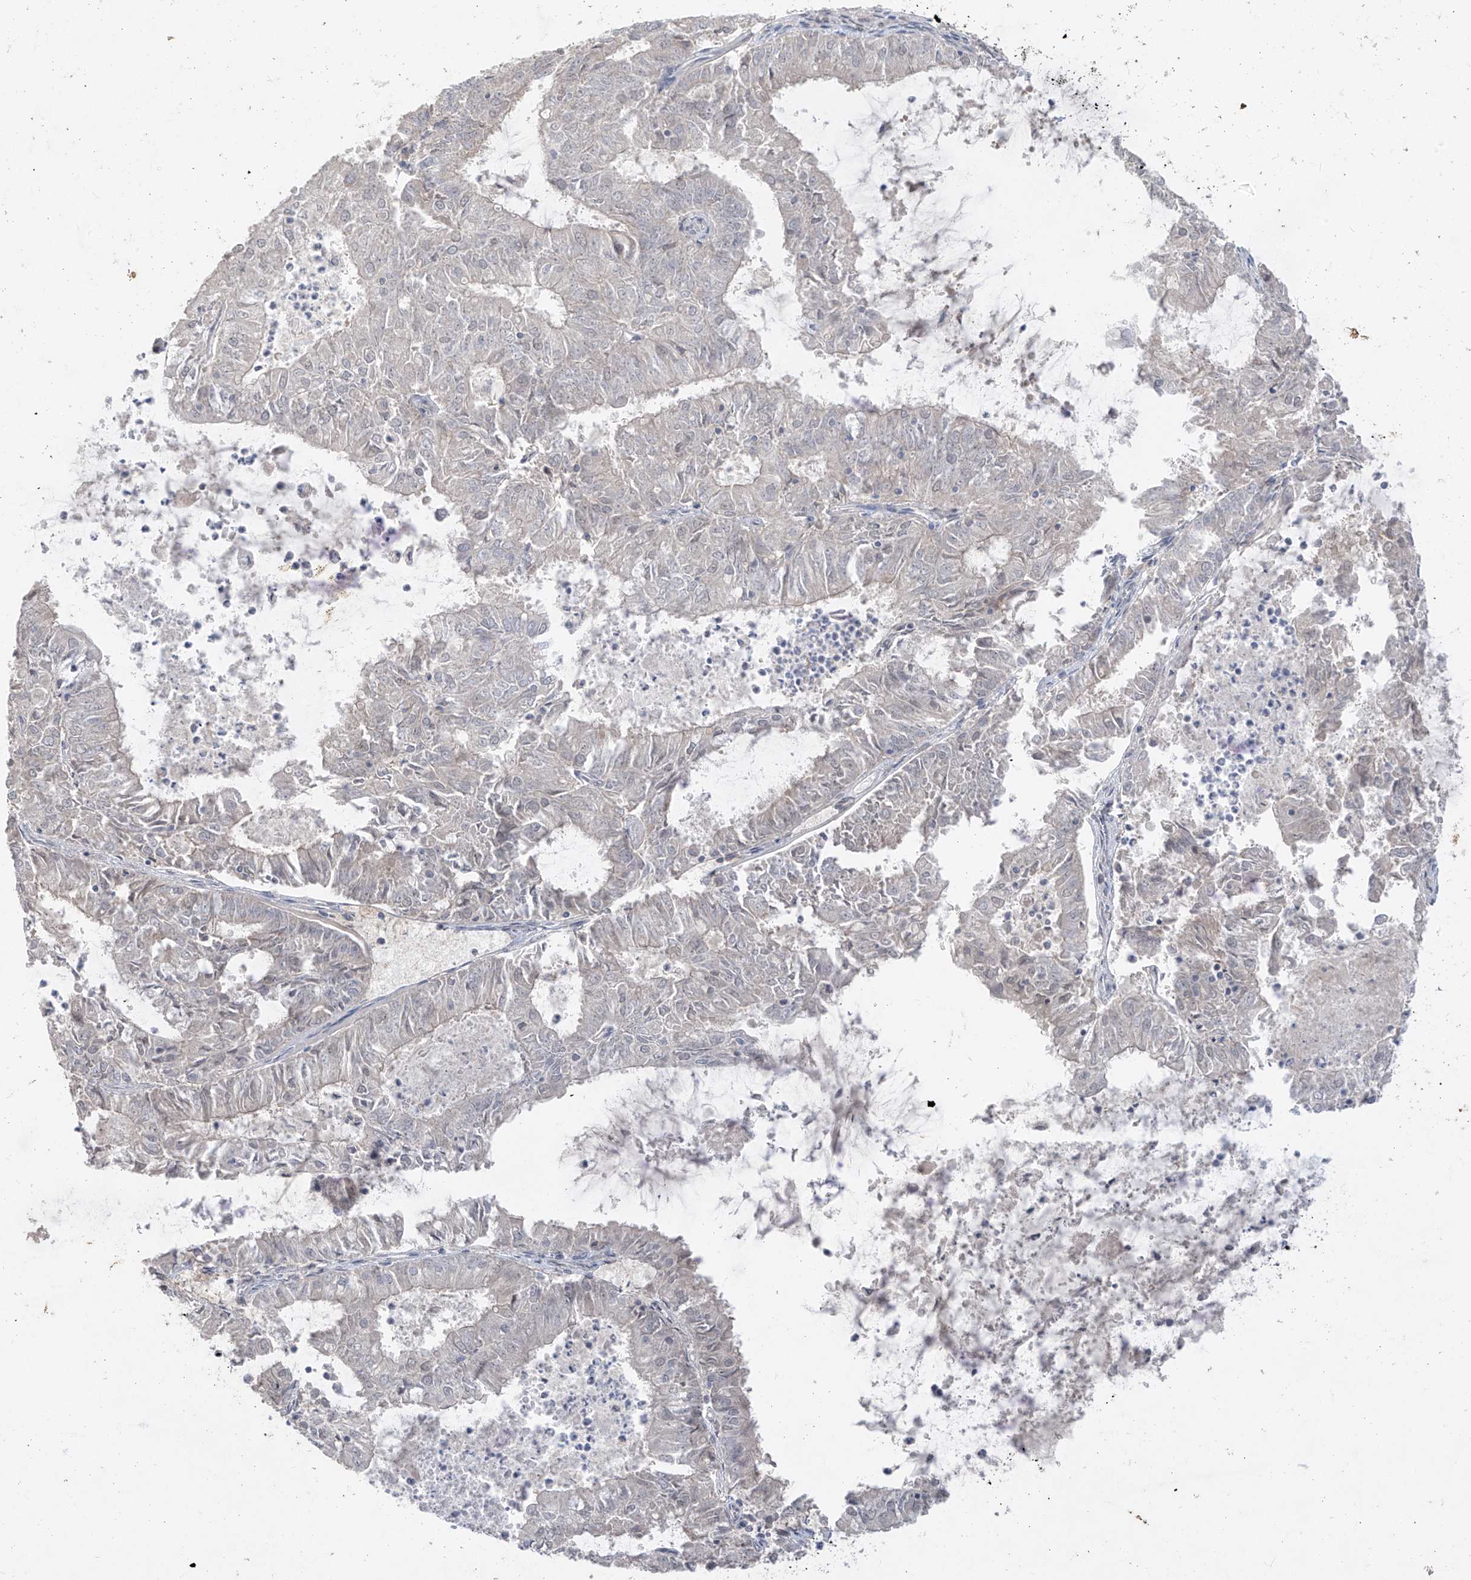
{"staining": {"intensity": "negative", "quantity": "none", "location": "none"}, "tissue": "endometrial cancer", "cell_type": "Tumor cells", "image_type": "cancer", "snomed": [{"axis": "morphology", "description": "Adenocarcinoma, NOS"}, {"axis": "topography", "description": "Endometrium"}], "caption": "Tumor cells are negative for protein expression in human adenocarcinoma (endometrial).", "gene": "ANGEL2", "patient": {"sex": "female", "age": 57}}